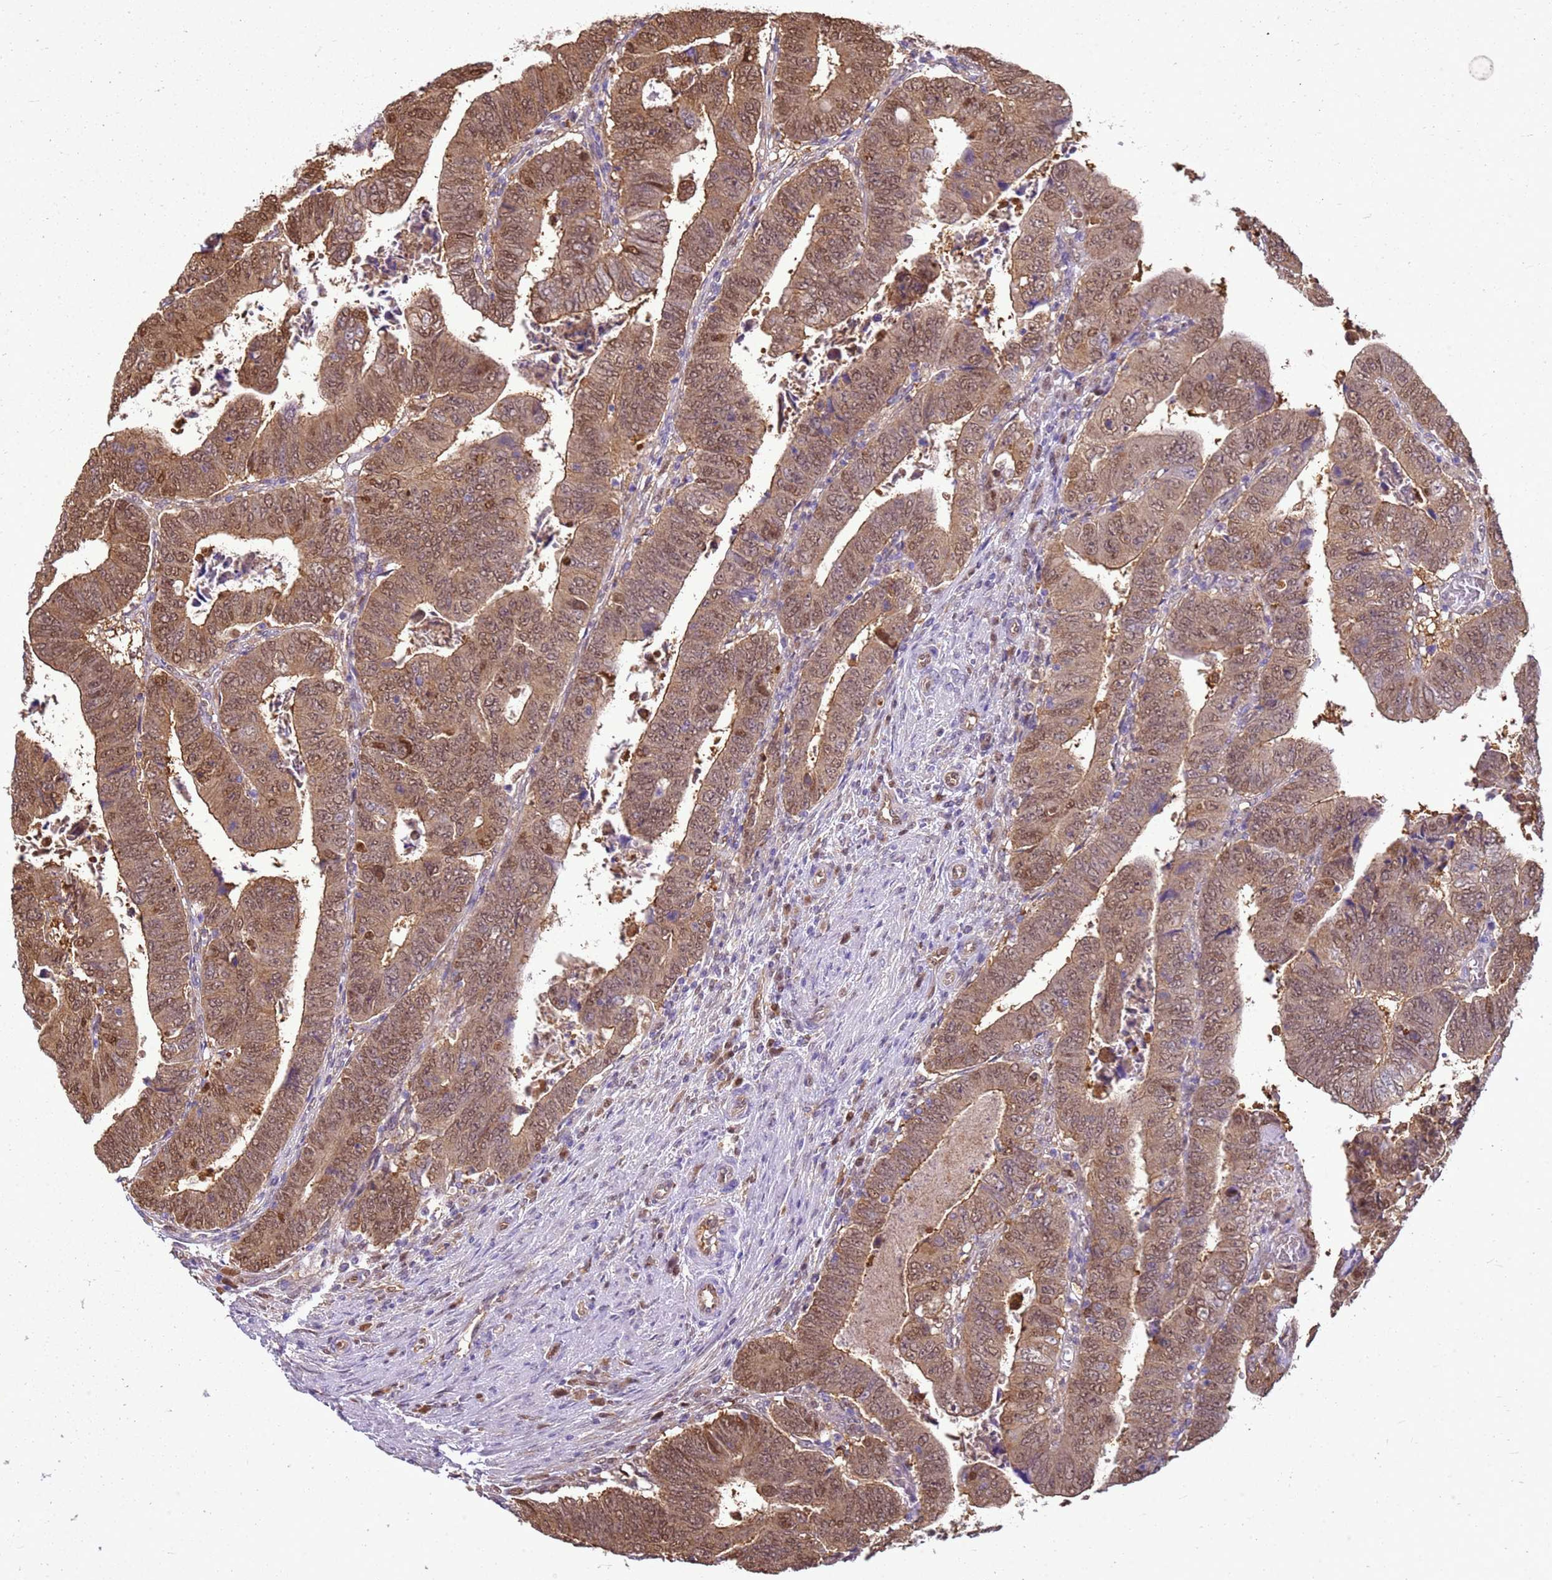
{"staining": {"intensity": "moderate", "quantity": ">75%", "location": "cytoplasmic/membranous,nuclear"}, "tissue": "colorectal cancer", "cell_type": "Tumor cells", "image_type": "cancer", "snomed": [{"axis": "morphology", "description": "Normal tissue, NOS"}, {"axis": "morphology", "description": "Adenocarcinoma, NOS"}, {"axis": "topography", "description": "Rectum"}], "caption": "Colorectal cancer (adenocarcinoma) stained with a brown dye reveals moderate cytoplasmic/membranous and nuclear positive expression in about >75% of tumor cells.", "gene": "YWHAE", "patient": {"sex": "female", "age": 65}}